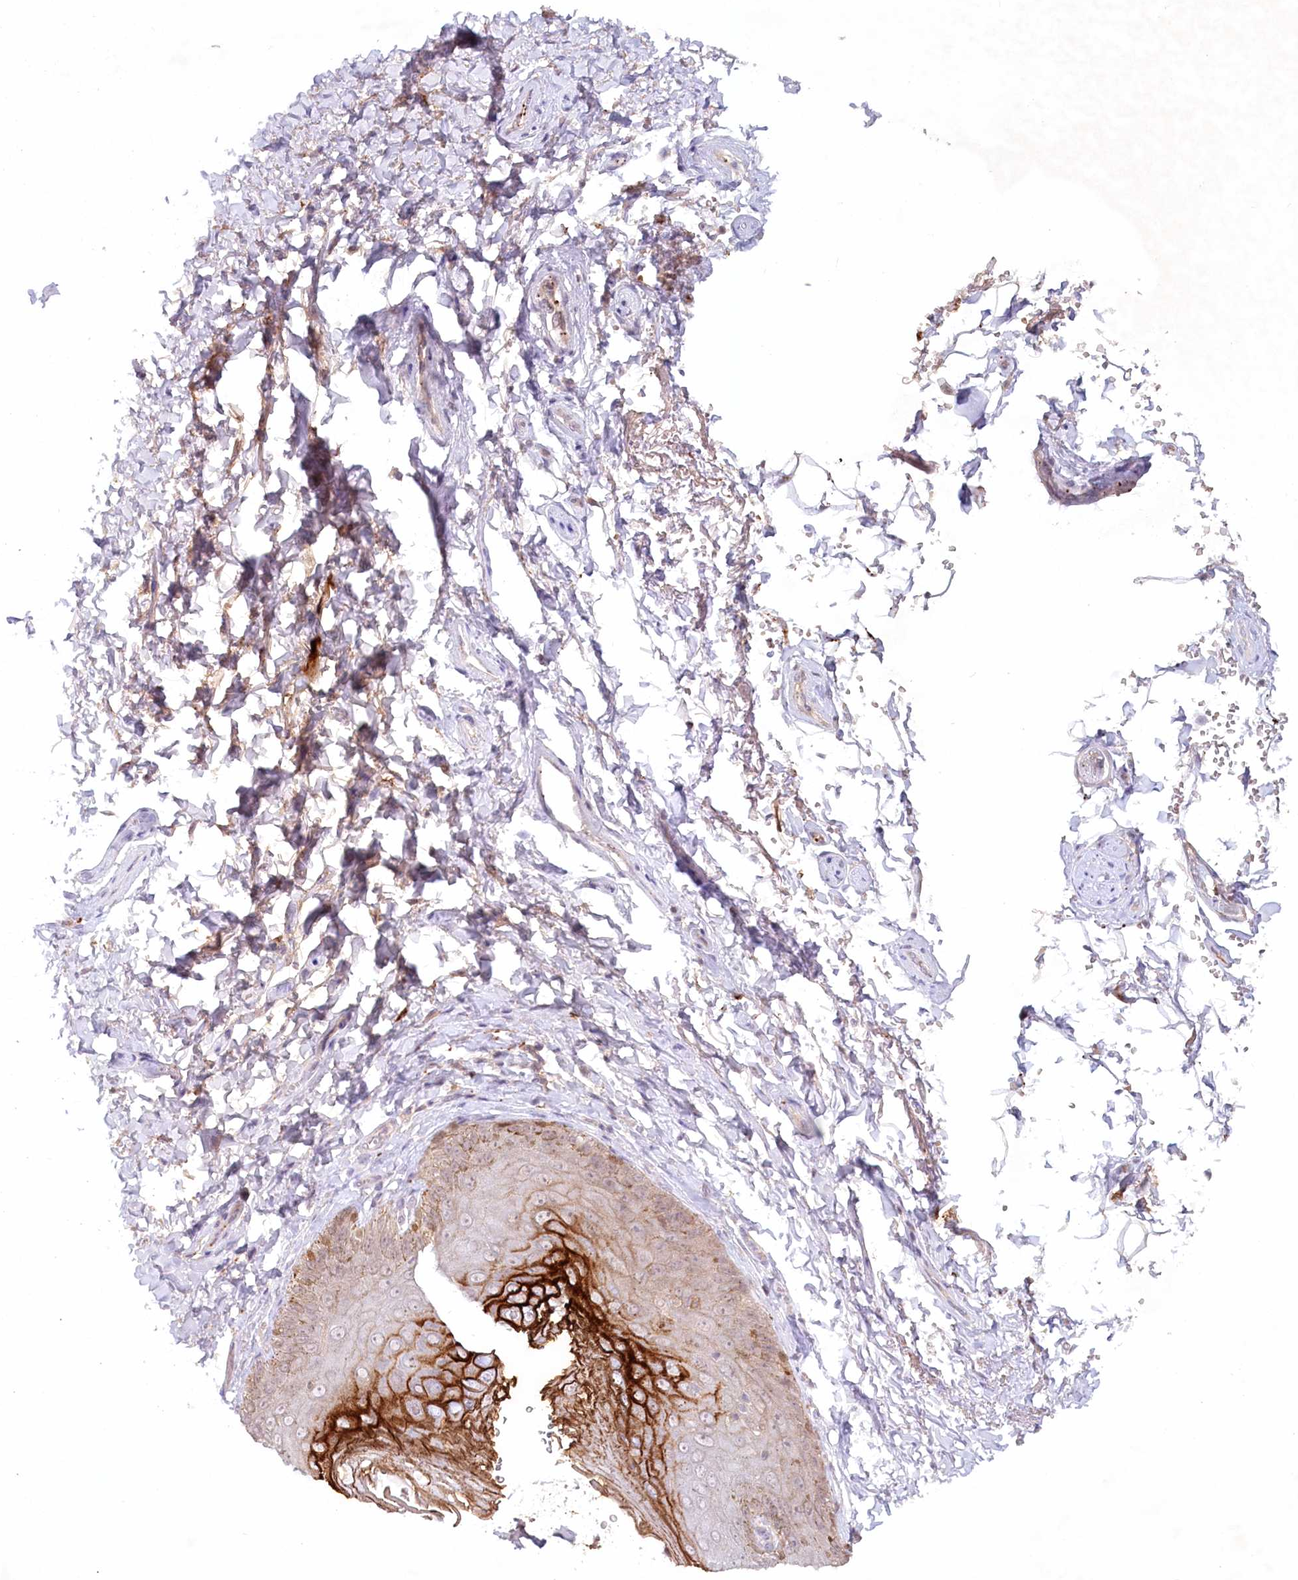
{"staining": {"intensity": "strong", "quantity": "<25%", "location": "cytoplasmic/membranous"}, "tissue": "skin", "cell_type": "Epidermal cells", "image_type": "normal", "snomed": [{"axis": "morphology", "description": "Normal tissue, NOS"}, {"axis": "topography", "description": "Anal"}], "caption": "High-power microscopy captured an immunohistochemistry photomicrograph of normal skin, revealing strong cytoplasmic/membranous expression in about <25% of epidermal cells. The staining was performed using DAB, with brown indicating positive protein expression. Nuclei are stained blue with hematoxylin.", "gene": "PSAPL1", "patient": {"sex": "male", "age": 44}}